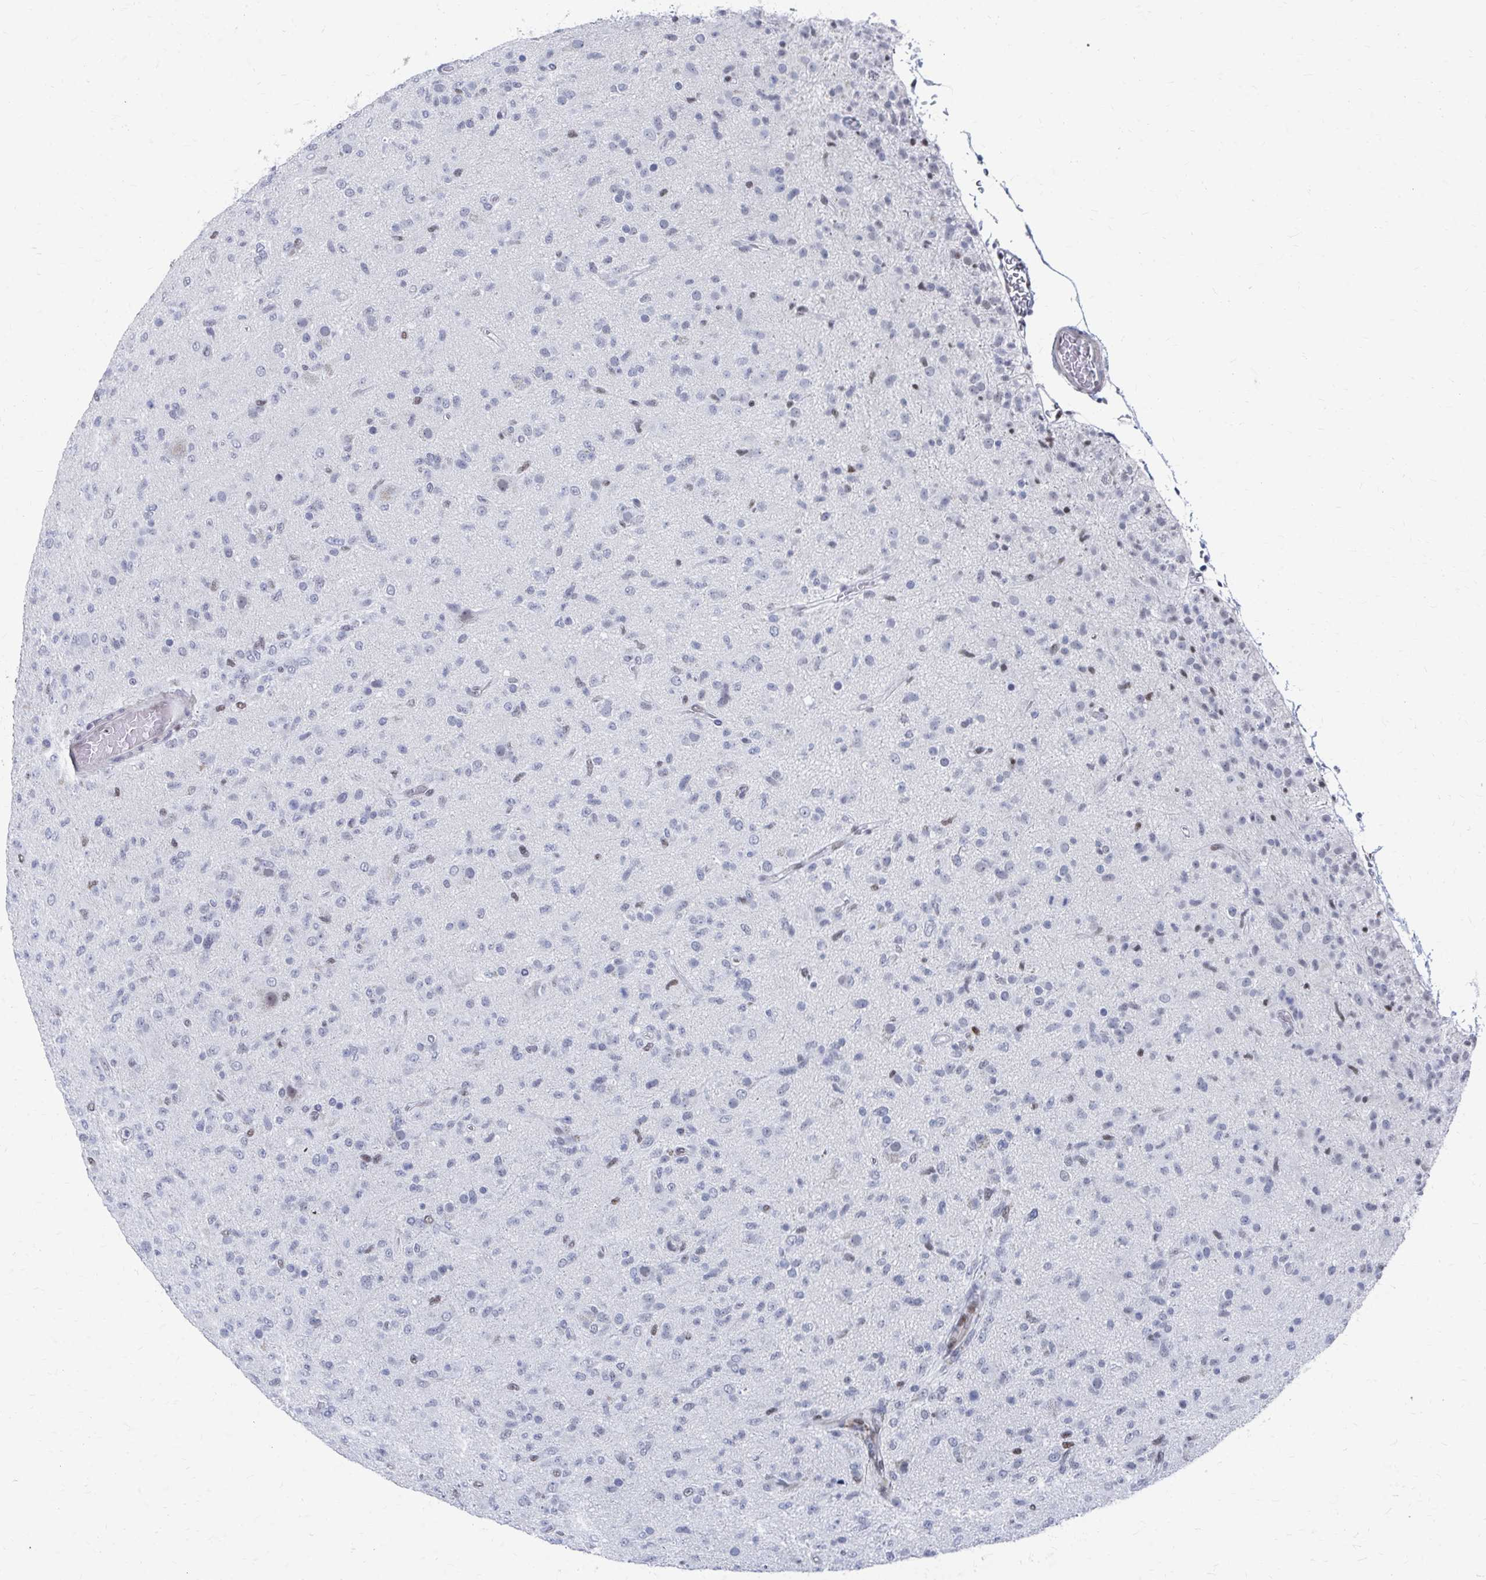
{"staining": {"intensity": "negative", "quantity": "none", "location": "none"}, "tissue": "glioma", "cell_type": "Tumor cells", "image_type": "cancer", "snomed": [{"axis": "morphology", "description": "Glioma, malignant, Low grade"}, {"axis": "topography", "description": "Brain"}], "caption": "An immunohistochemistry (IHC) image of malignant glioma (low-grade) is shown. There is no staining in tumor cells of malignant glioma (low-grade). The staining is performed using DAB brown chromogen with nuclei counter-stained in using hematoxylin.", "gene": "CDIN1", "patient": {"sex": "male", "age": 65}}